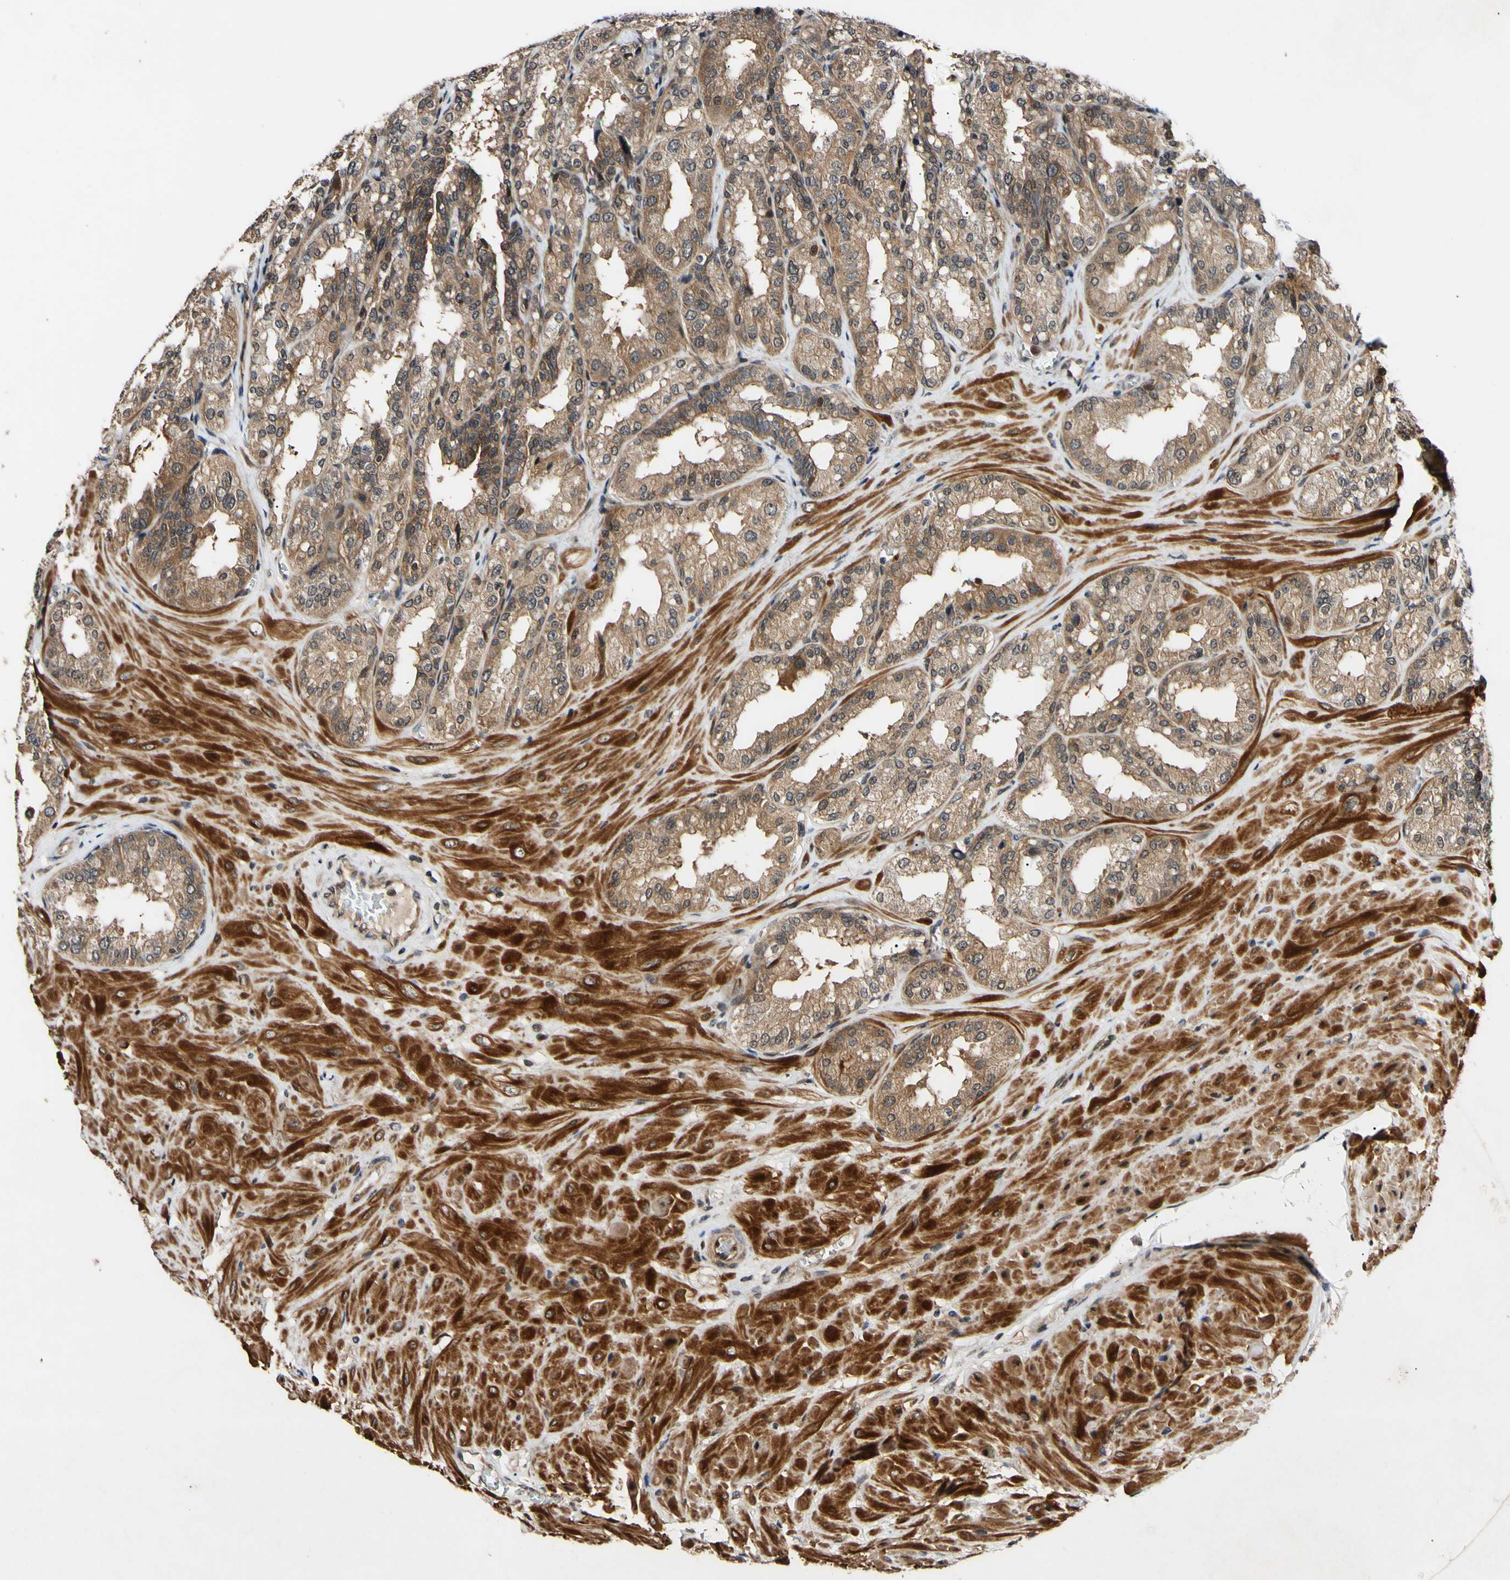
{"staining": {"intensity": "moderate", "quantity": ">75%", "location": "cytoplasmic/membranous"}, "tissue": "seminal vesicle", "cell_type": "Glandular cells", "image_type": "normal", "snomed": [{"axis": "morphology", "description": "Normal tissue, NOS"}, {"axis": "topography", "description": "Prostate"}, {"axis": "topography", "description": "Seminal veicle"}], "caption": "DAB immunohistochemical staining of normal seminal vesicle shows moderate cytoplasmic/membranous protein positivity in approximately >75% of glandular cells. Nuclei are stained in blue.", "gene": "CSNK1E", "patient": {"sex": "male", "age": 51}}